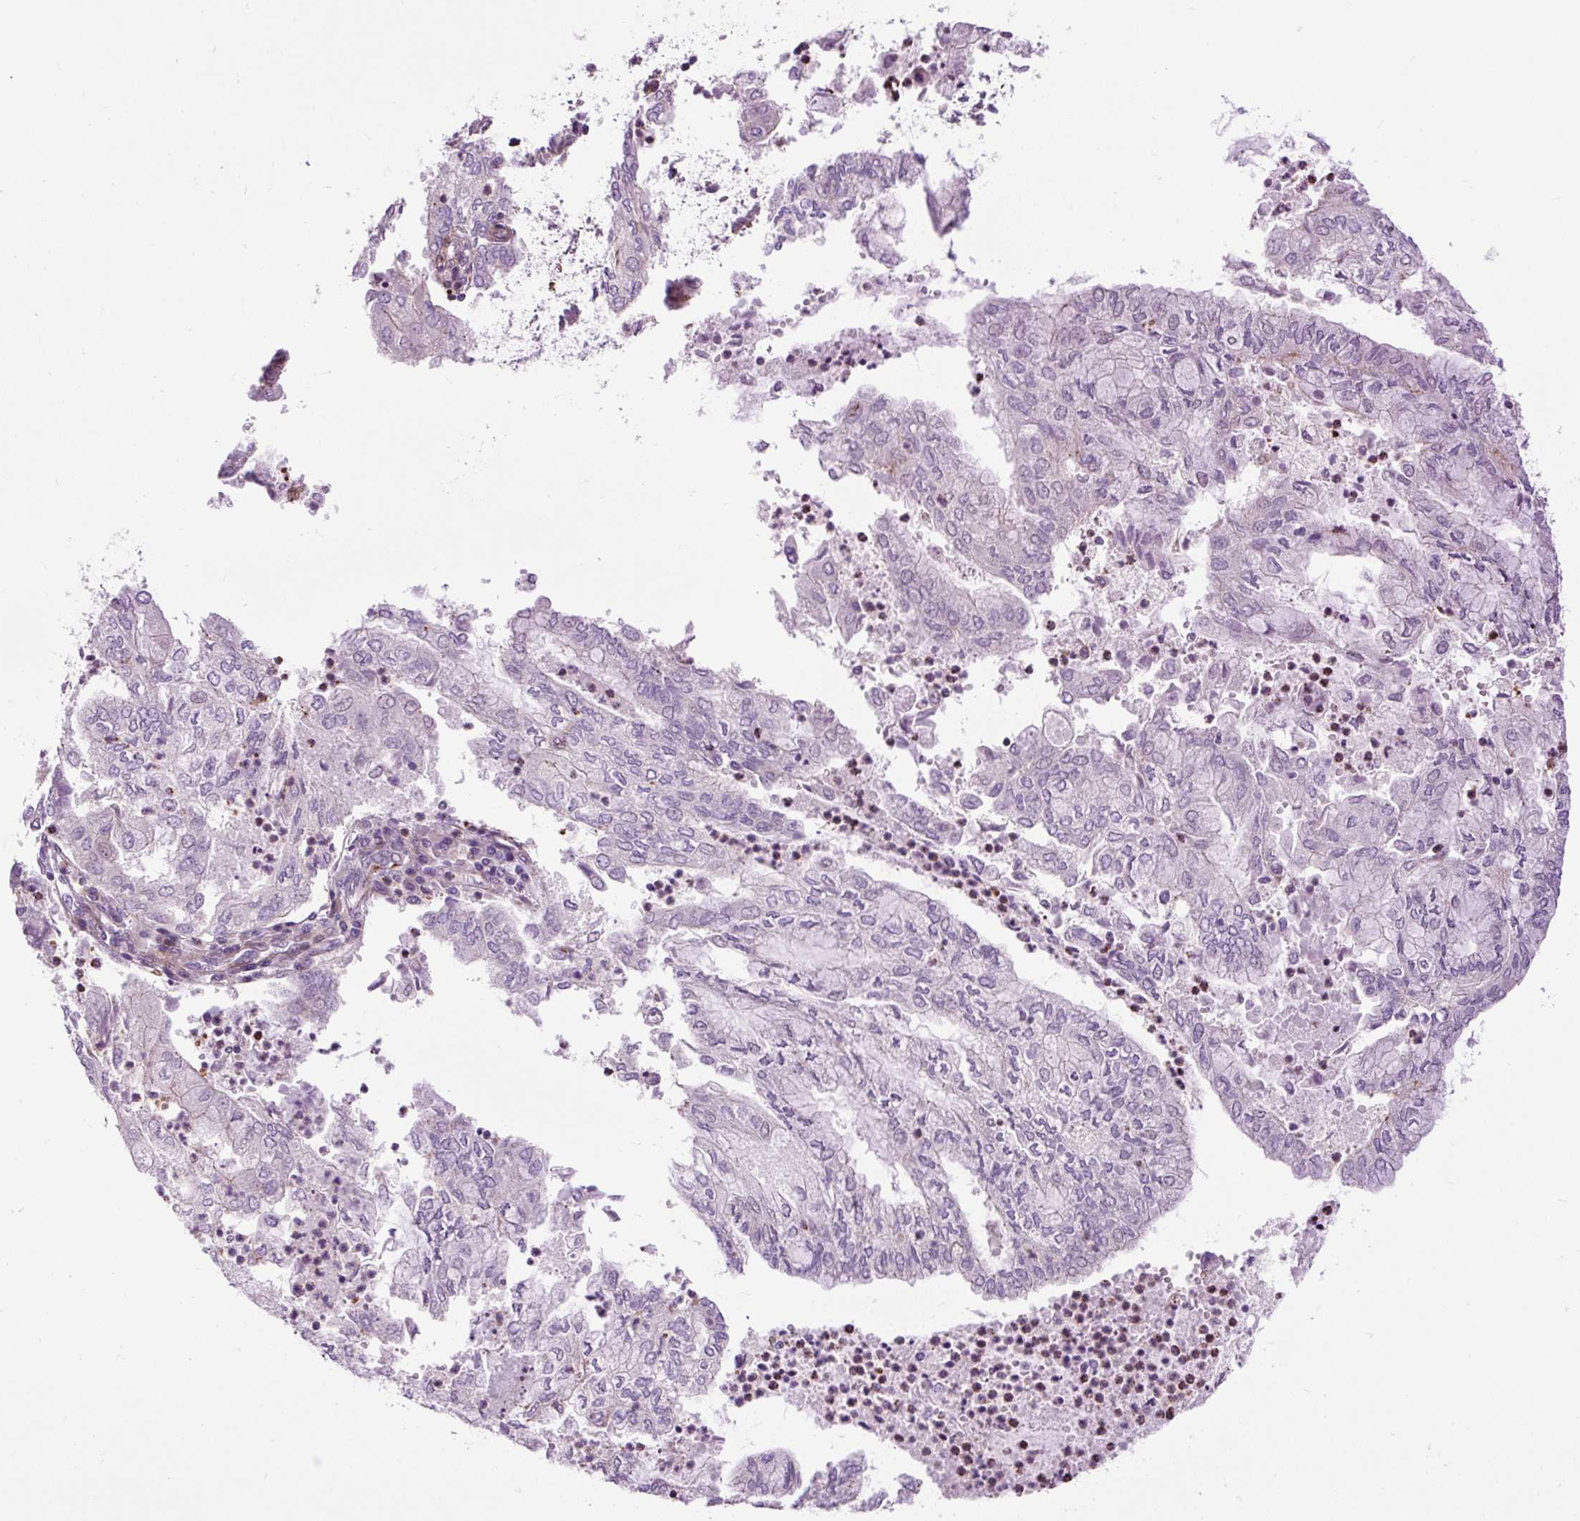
{"staining": {"intensity": "negative", "quantity": "none", "location": "none"}, "tissue": "endometrial cancer", "cell_type": "Tumor cells", "image_type": "cancer", "snomed": [{"axis": "morphology", "description": "Adenocarcinoma, NOS"}, {"axis": "topography", "description": "Endometrium"}], "caption": "This is an immunohistochemistry micrograph of endometrial cancer (adenocarcinoma). There is no positivity in tumor cells.", "gene": "ZNF197", "patient": {"sex": "female", "age": 75}}